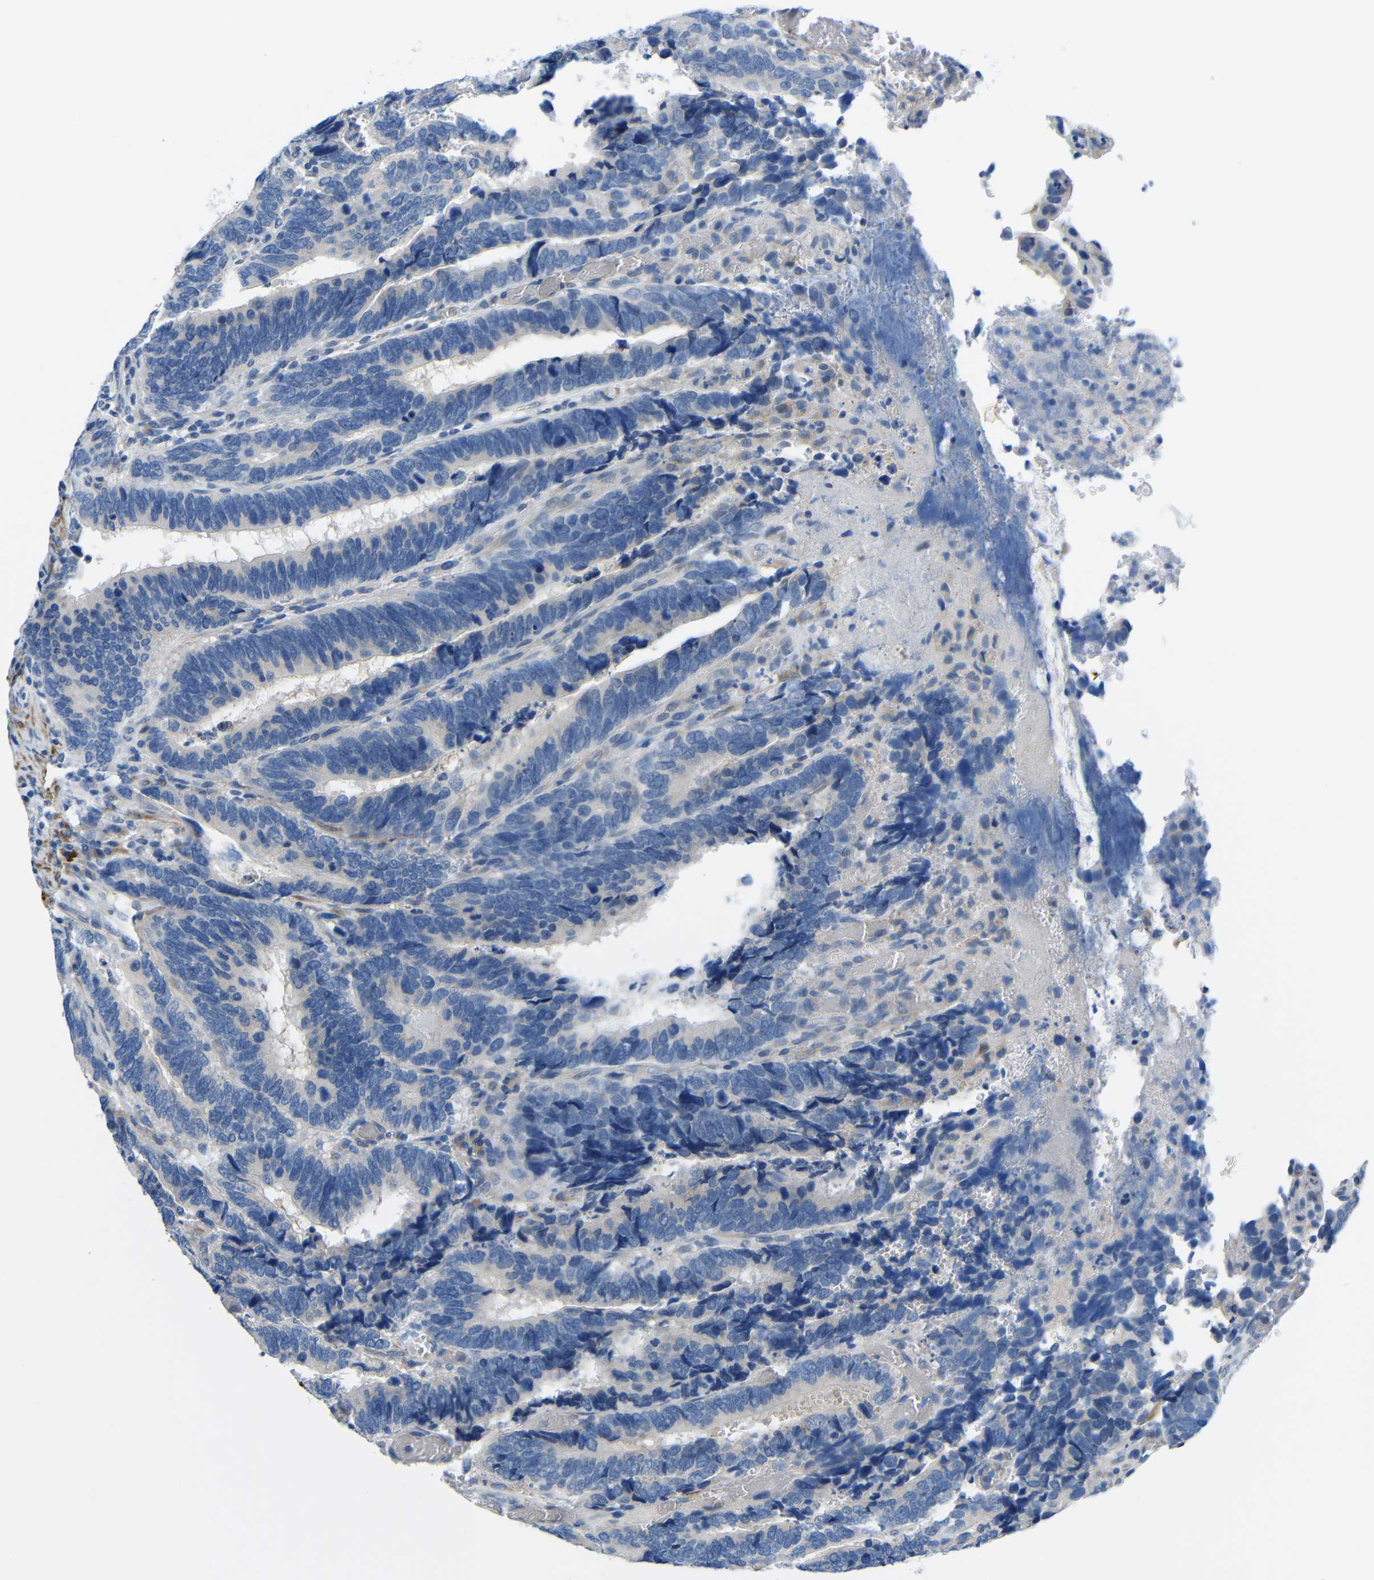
{"staining": {"intensity": "negative", "quantity": "none", "location": "none"}, "tissue": "colorectal cancer", "cell_type": "Tumor cells", "image_type": "cancer", "snomed": [{"axis": "morphology", "description": "Adenocarcinoma, NOS"}, {"axis": "topography", "description": "Colon"}], "caption": "Tumor cells show no significant protein staining in colorectal adenocarcinoma.", "gene": "NEGR1", "patient": {"sex": "male", "age": 72}}